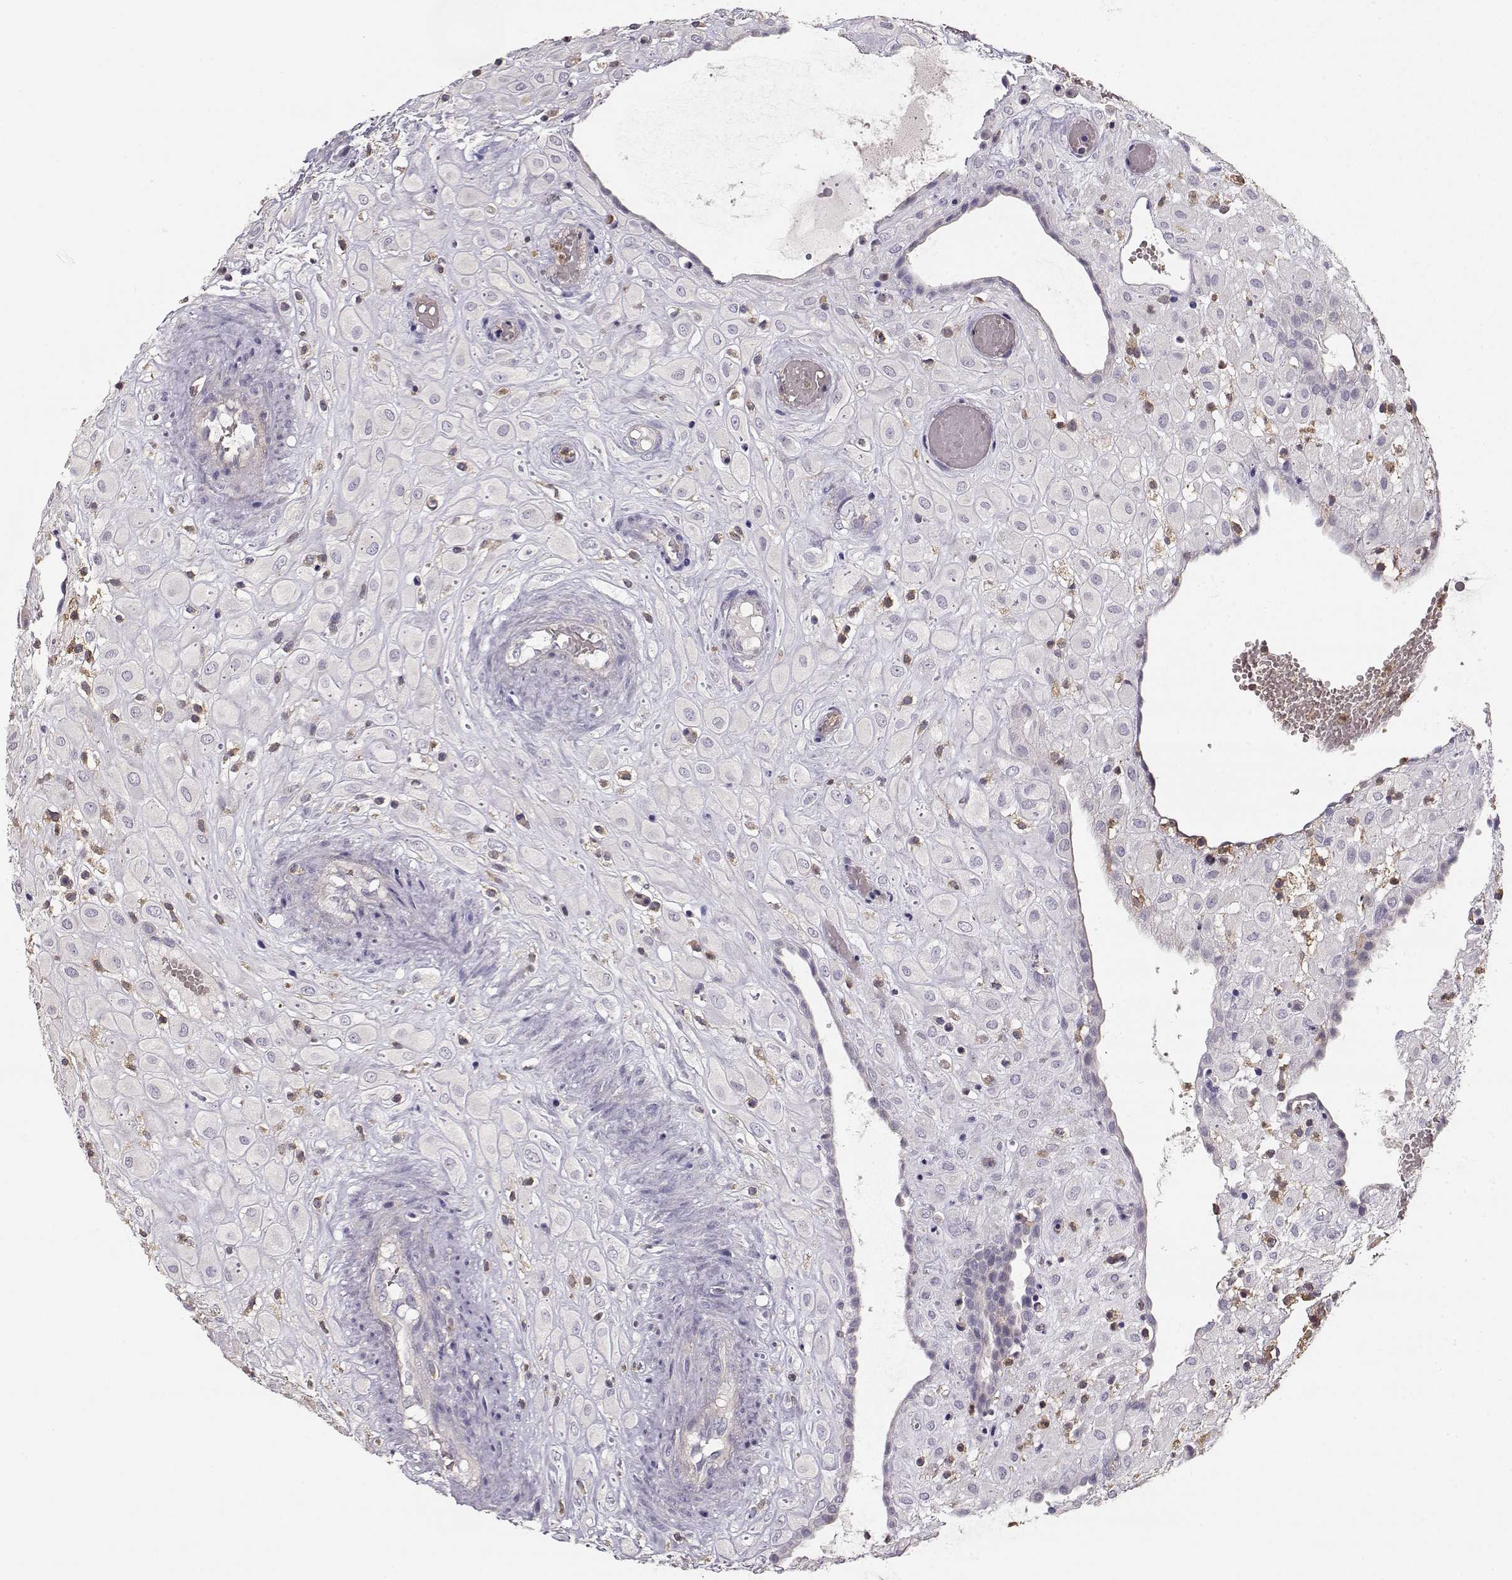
{"staining": {"intensity": "negative", "quantity": "none", "location": "none"}, "tissue": "placenta", "cell_type": "Decidual cells", "image_type": "normal", "snomed": [{"axis": "morphology", "description": "Normal tissue, NOS"}, {"axis": "topography", "description": "Placenta"}], "caption": "An image of placenta stained for a protein shows no brown staining in decidual cells. (DAB immunohistochemistry (IHC) visualized using brightfield microscopy, high magnification).", "gene": "VAV1", "patient": {"sex": "female", "age": 24}}